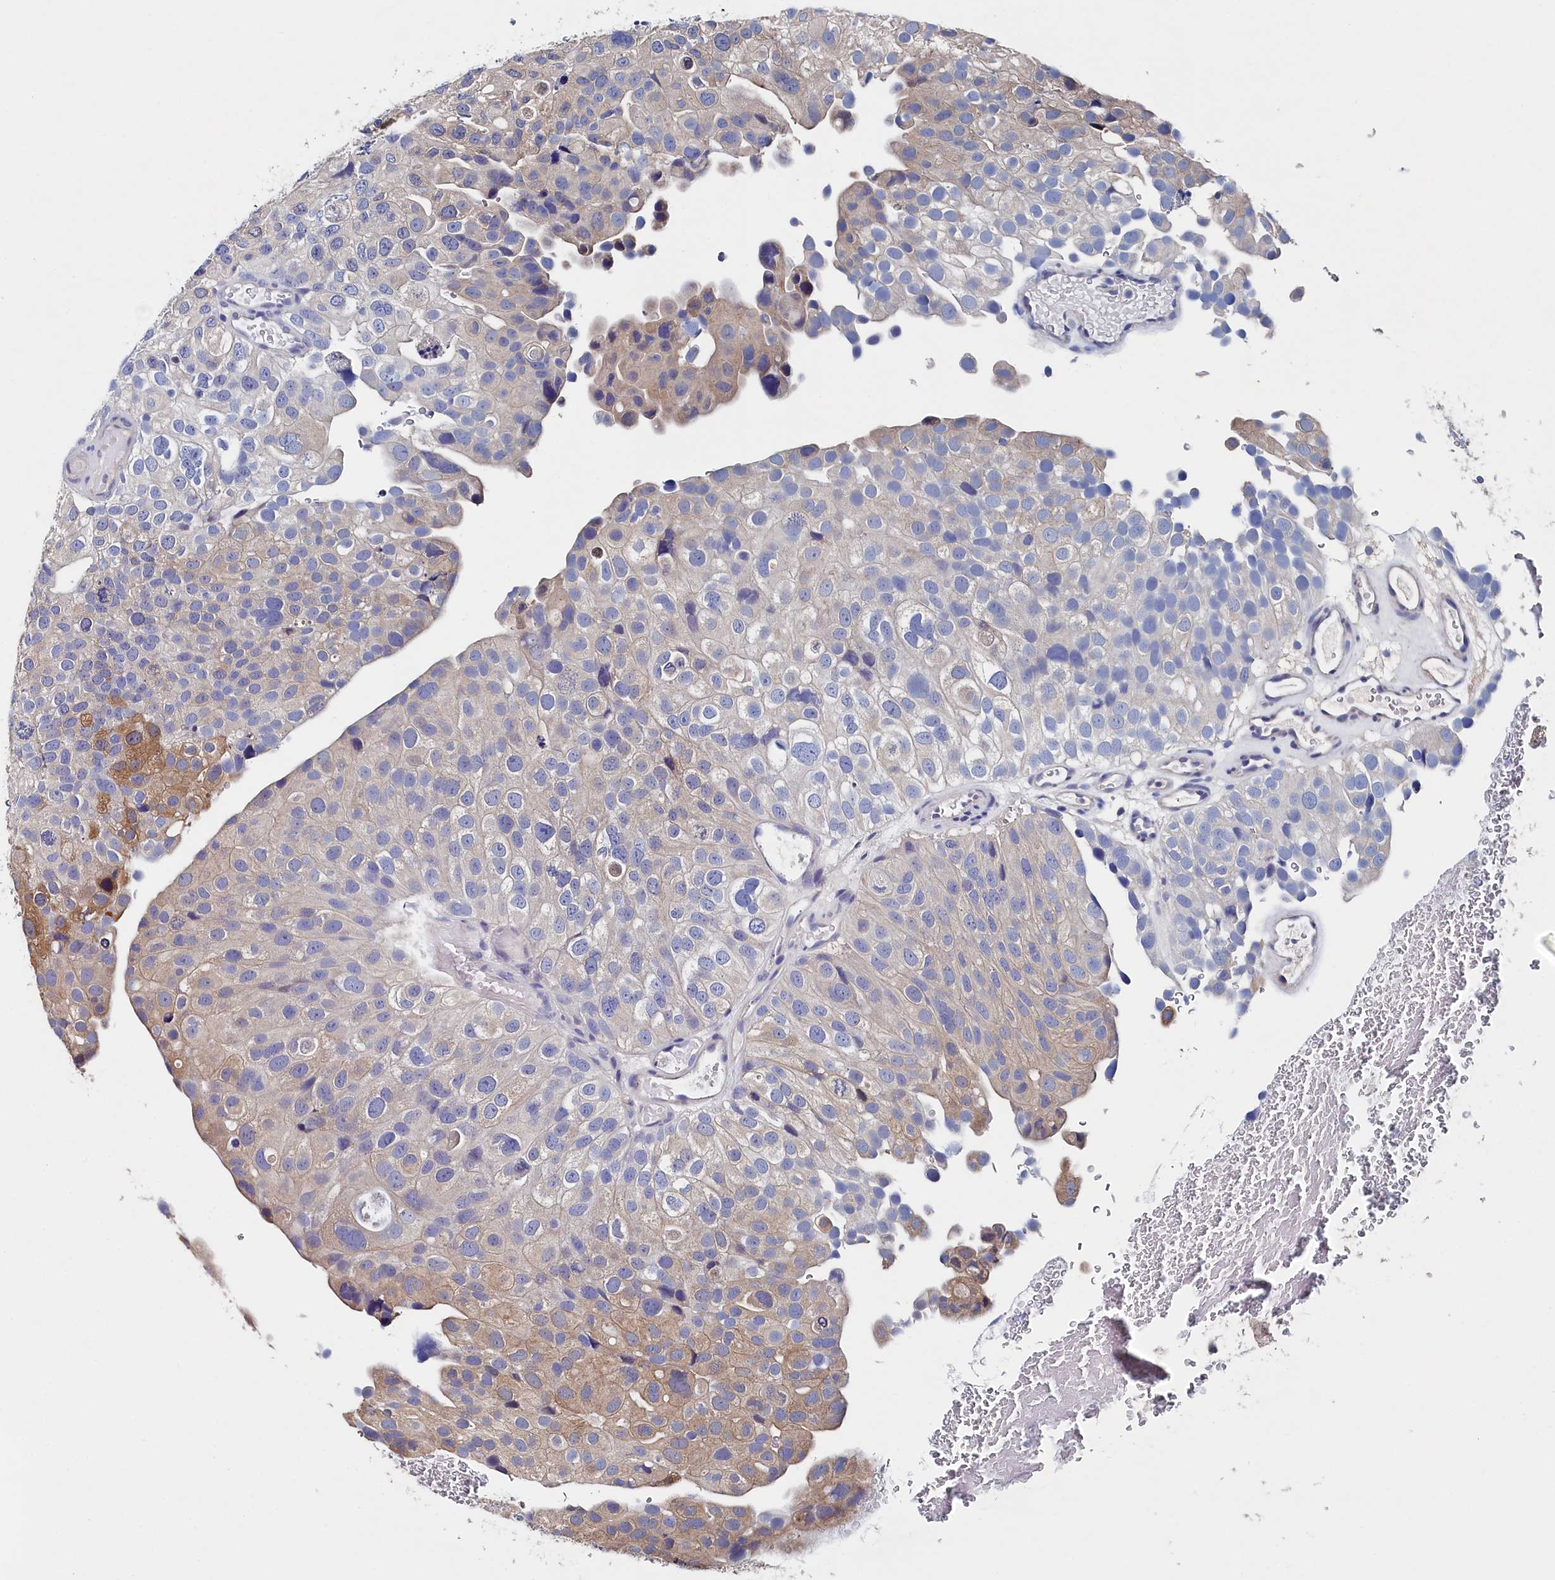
{"staining": {"intensity": "weak", "quantity": "<25%", "location": "cytoplasmic/membranous"}, "tissue": "urothelial cancer", "cell_type": "Tumor cells", "image_type": "cancer", "snomed": [{"axis": "morphology", "description": "Urothelial carcinoma, Low grade"}, {"axis": "topography", "description": "Urinary bladder"}], "caption": "Immunohistochemistry (IHC) histopathology image of neoplastic tissue: human urothelial carcinoma (low-grade) stained with DAB demonstrates no significant protein expression in tumor cells.", "gene": "BHMT", "patient": {"sex": "male", "age": 78}}